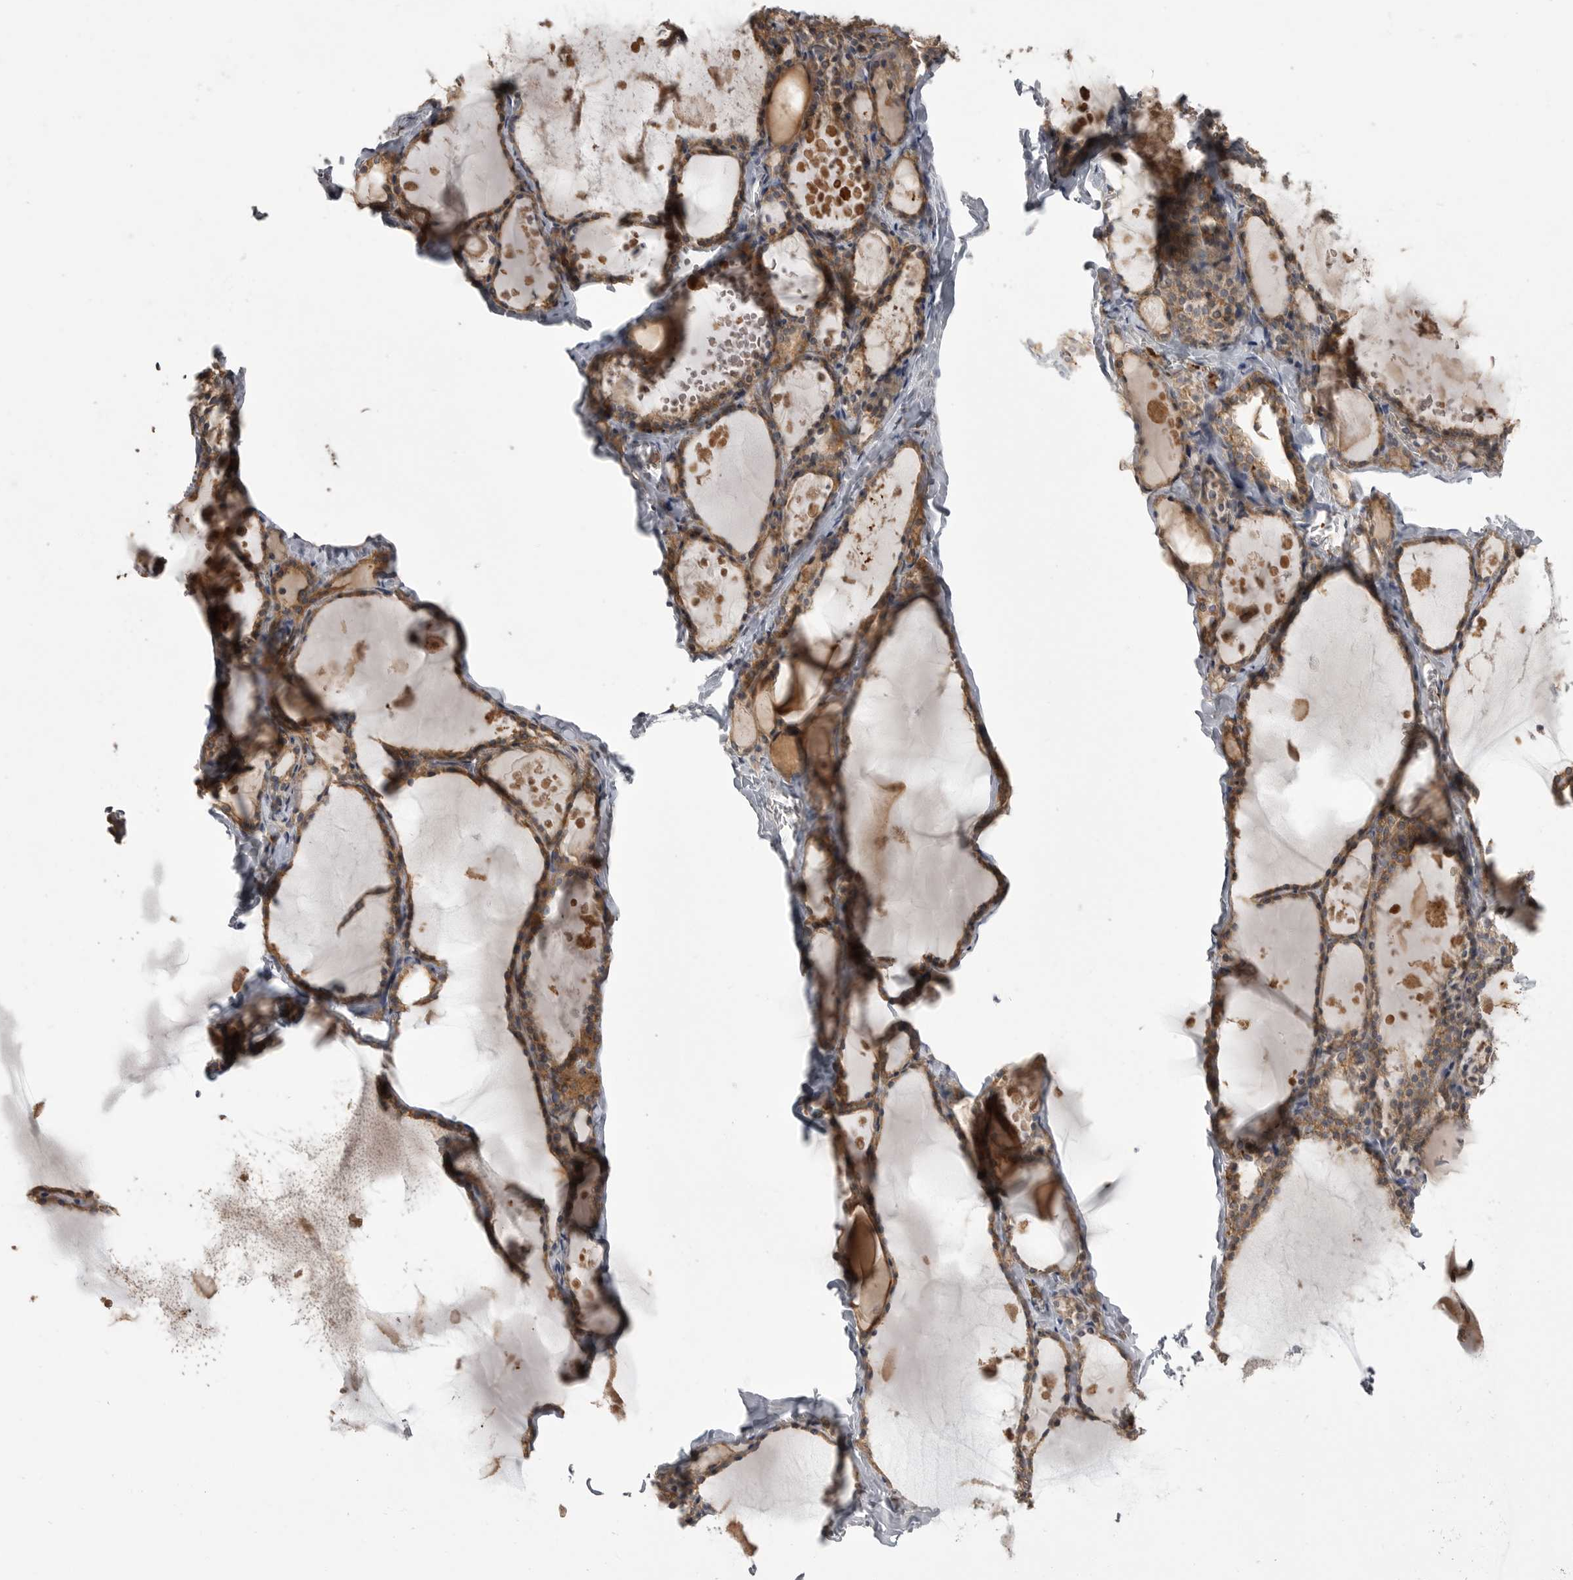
{"staining": {"intensity": "moderate", "quantity": ">75%", "location": "cytoplasmic/membranous"}, "tissue": "thyroid gland", "cell_type": "Glandular cells", "image_type": "normal", "snomed": [{"axis": "morphology", "description": "Normal tissue, NOS"}, {"axis": "topography", "description": "Thyroid gland"}], "caption": "Human thyroid gland stained with a brown dye reveals moderate cytoplasmic/membranous positive staining in approximately >75% of glandular cells.", "gene": "CMTM6", "patient": {"sex": "male", "age": 56}}